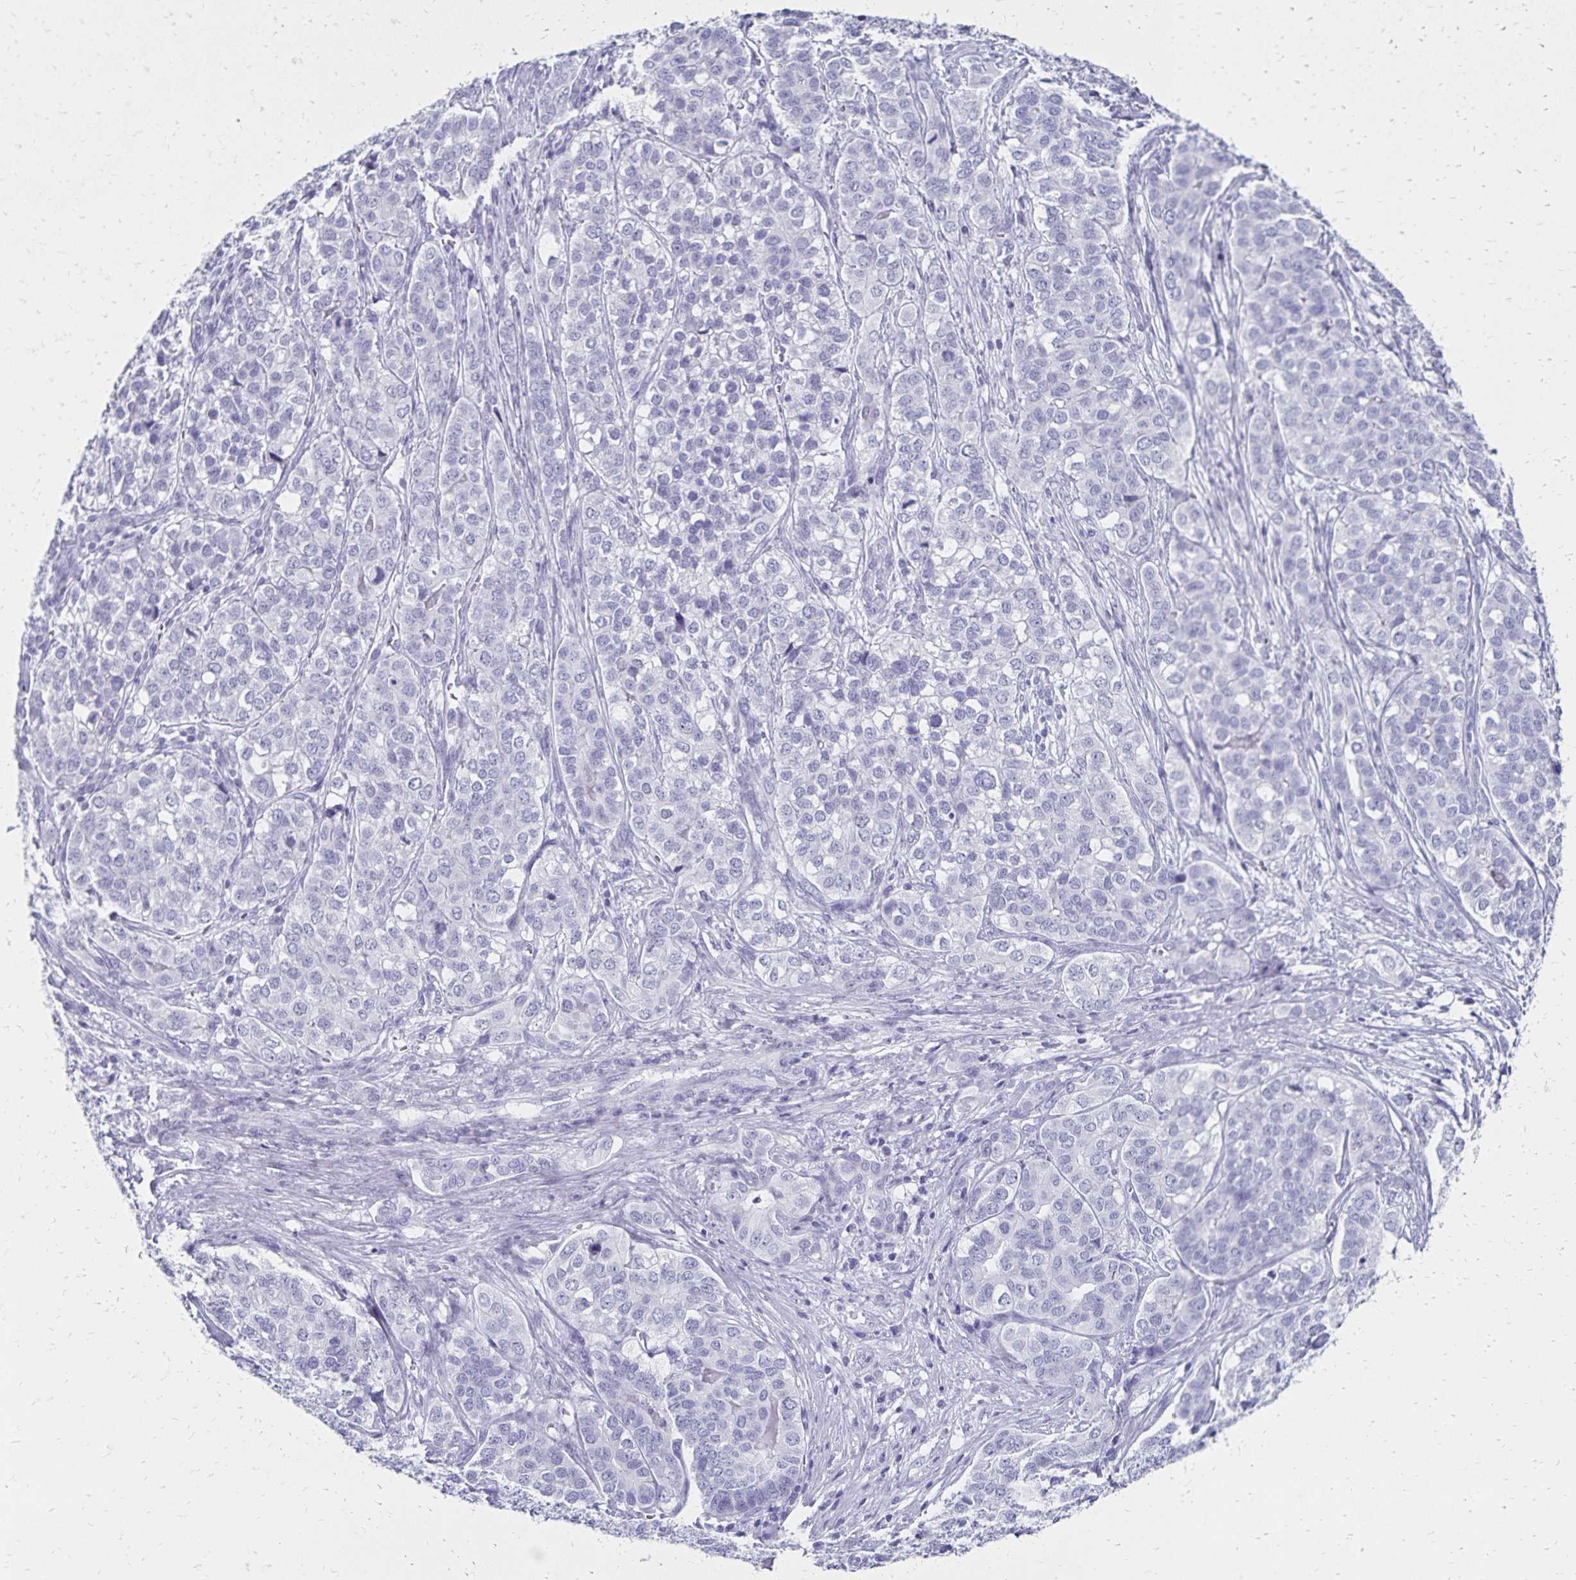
{"staining": {"intensity": "negative", "quantity": "none", "location": "none"}, "tissue": "liver cancer", "cell_type": "Tumor cells", "image_type": "cancer", "snomed": [{"axis": "morphology", "description": "Cholangiocarcinoma"}, {"axis": "topography", "description": "Liver"}], "caption": "IHC histopathology image of human liver cholangiocarcinoma stained for a protein (brown), which reveals no positivity in tumor cells.", "gene": "GIP", "patient": {"sex": "male", "age": 56}}